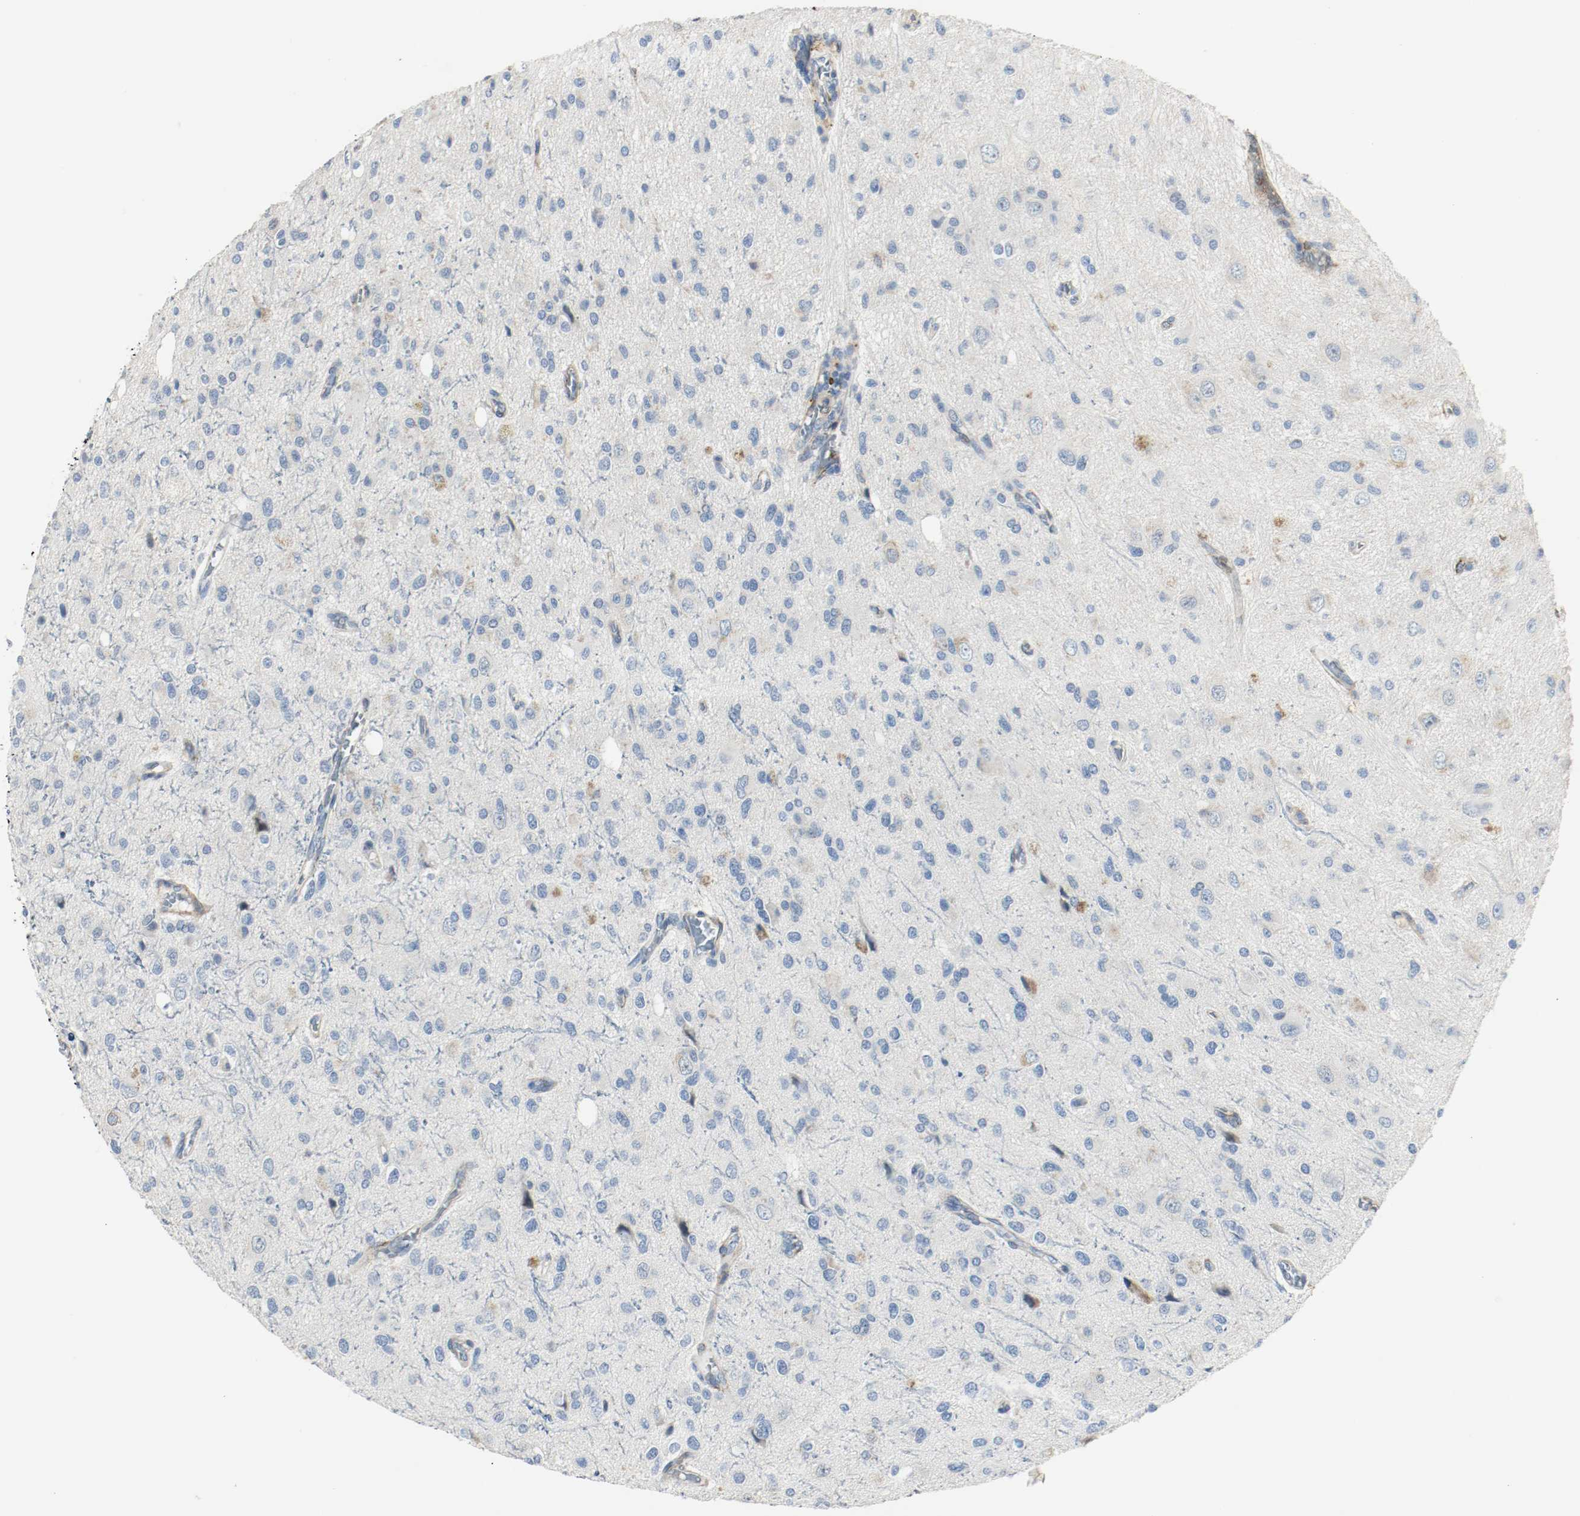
{"staining": {"intensity": "negative", "quantity": "none", "location": "none"}, "tissue": "glioma", "cell_type": "Tumor cells", "image_type": "cancer", "snomed": [{"axis": "morphology", "description": "Glioma, malignant, High grade"}, {"axis": "topography", "description": "Brain"}], "caption": "Immunohistochemical staining of human malignant glioma (high-grade) displays no significant expression in tumor cells.", "gene": "LAMB1", "patient": {"sex": "male", "age": 47}}